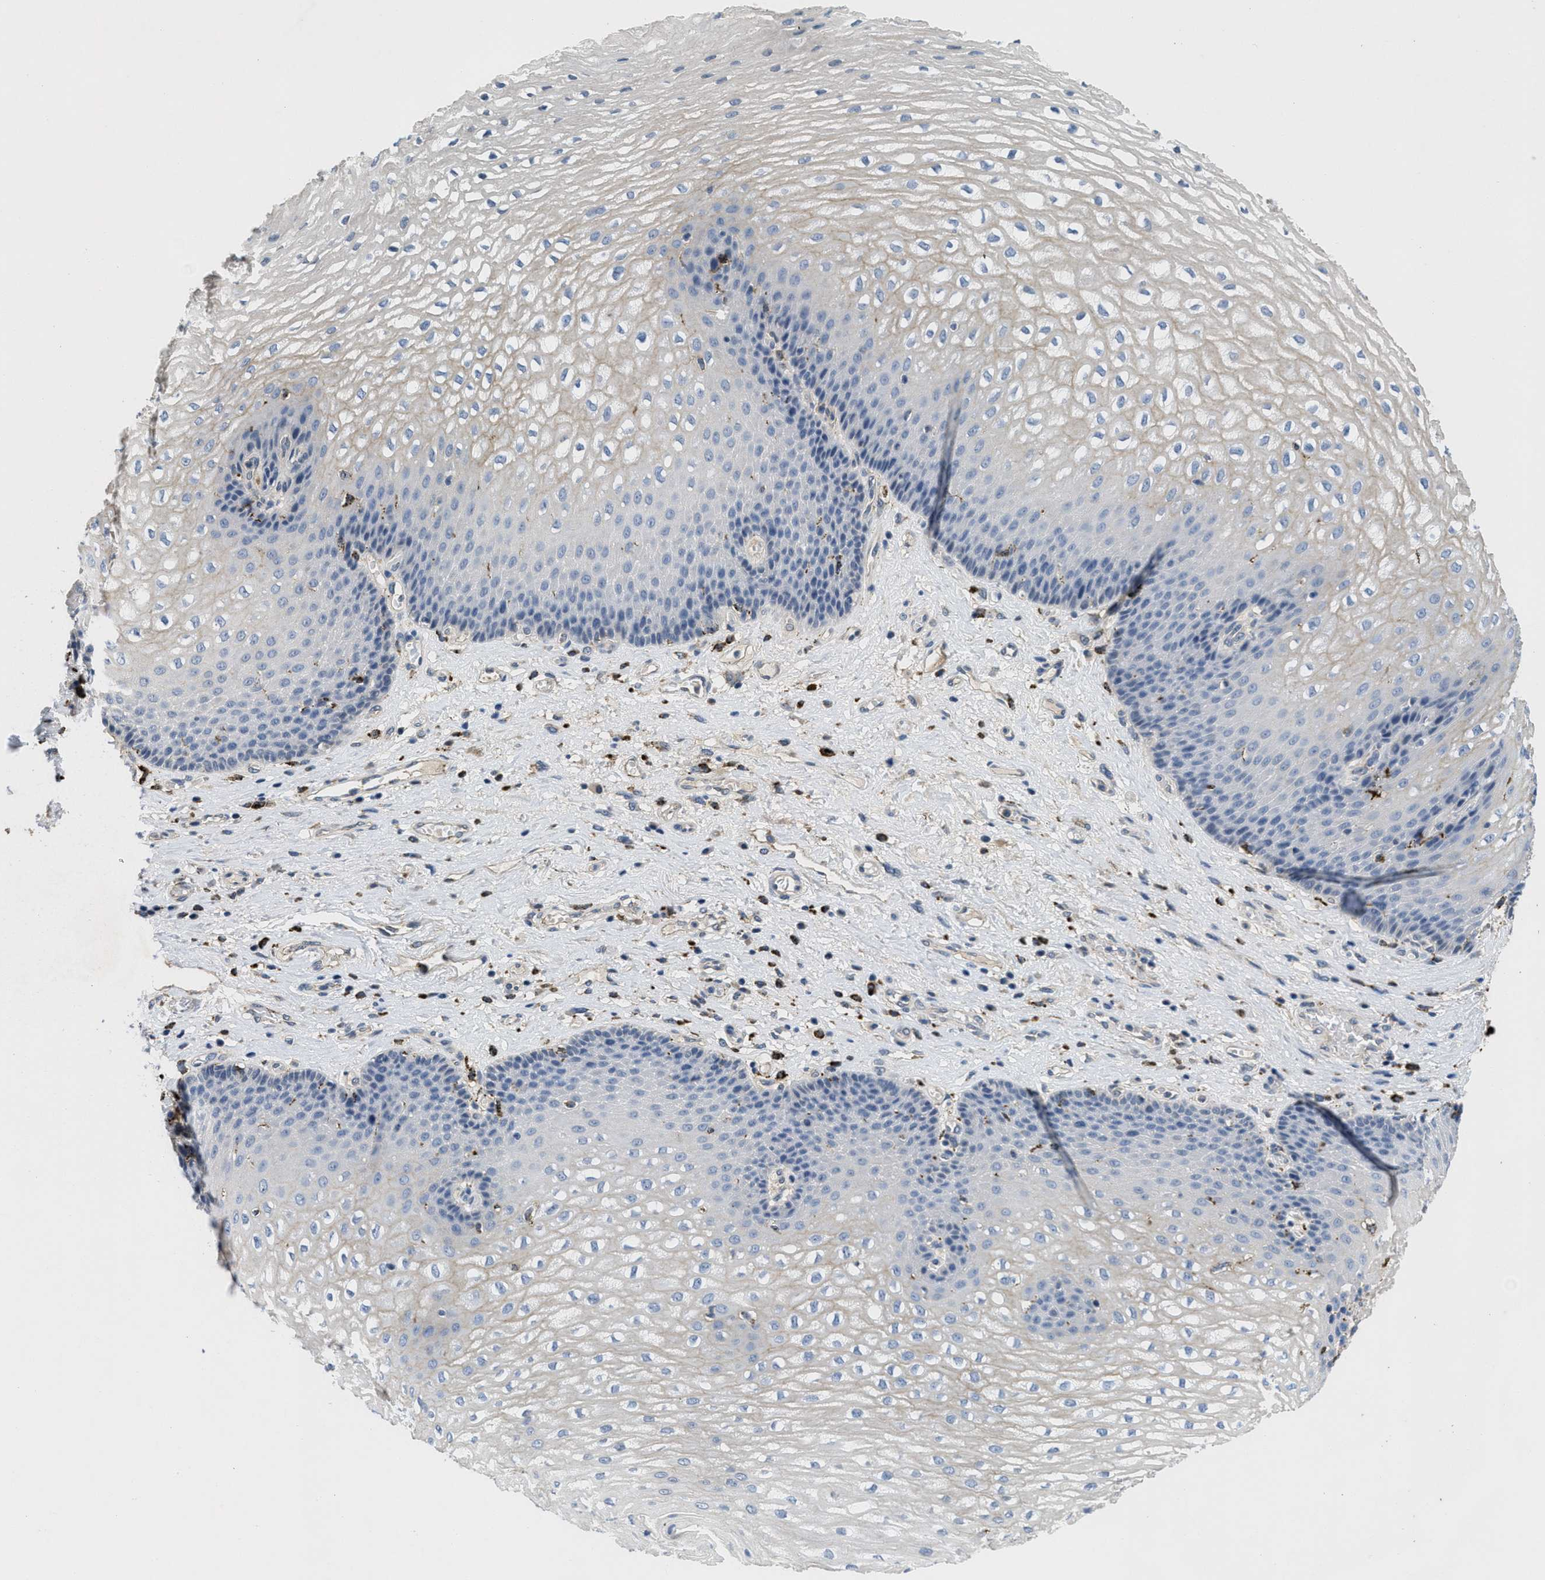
{"staining": {"intensity": "negative", "quantity": "none", "location": "none"}, "tissue": "esophagus", "cell_type": "Squamous epithelial cells", "image_type": "normal", "snomed": [{"axis": "morphology", "description": "Normal tissue, NOS"}, {"axis": "topography", "description": "Esophagus"}], "caption": "High power microscopy photomicrograph of an IHC photomicrograph of benign esophagus, revealing no significant staining in squamous epithelial cells.", "gene": "BMPR2", "patient": {"sex": "male", "age": 48}}